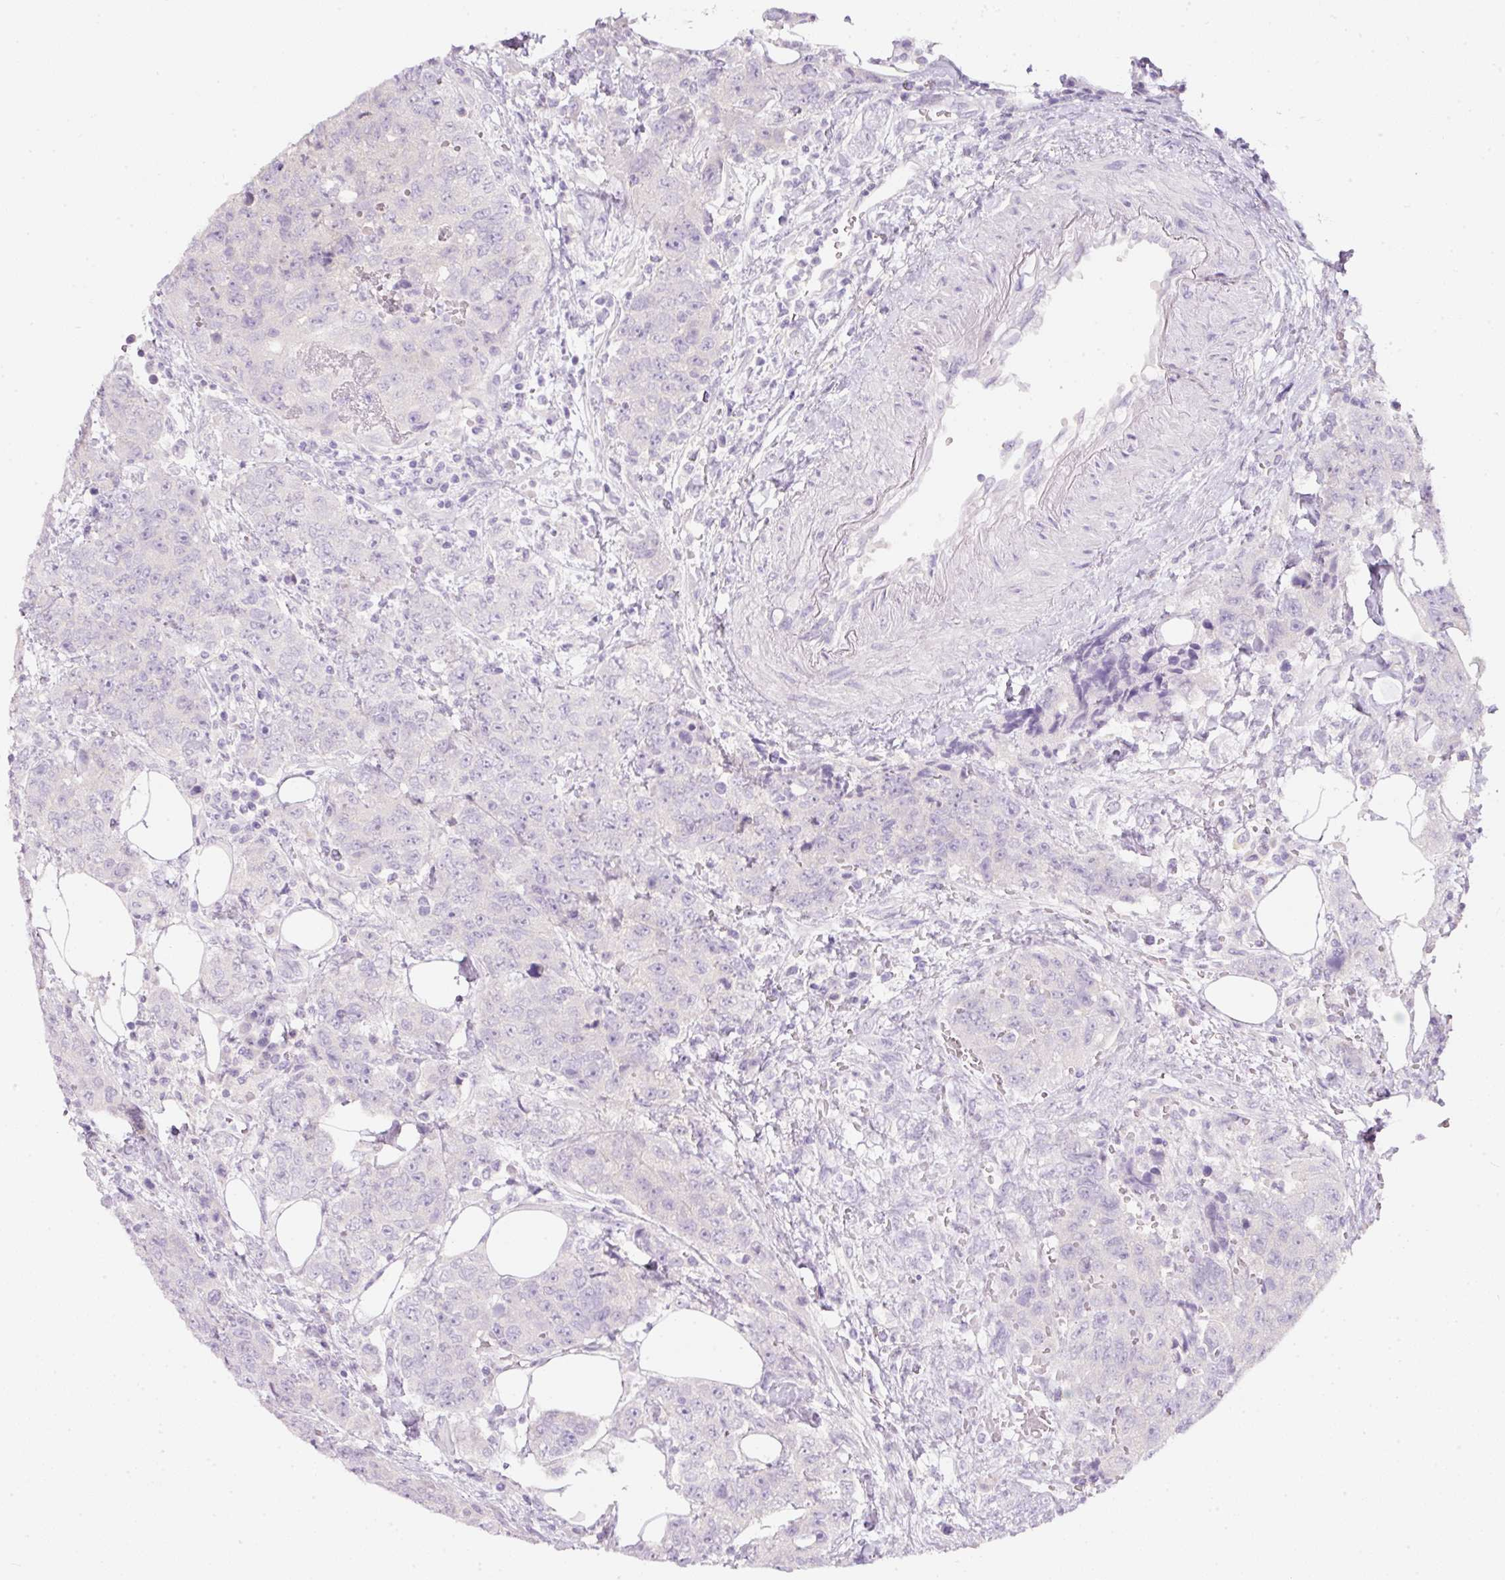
{"staining": {"intensity": "negative", "quantity": "none", "location": "none"}, "tissue": "urothelial cancer", "cell_type": "Tumor cells", "image_type": "cancer", "snomed": [{"axis": "morphology", "description": "Urothelial carcinoma, High grade"}, {"axis": "topography", "description": "Urinary bladder"}], "caption": "Immunohistochemical staining of human urothelial cancer demonstrates no significant expression in tumor cells.", "gene": "SLC2A2", "patient": {"sex": "female", "age": 78}}